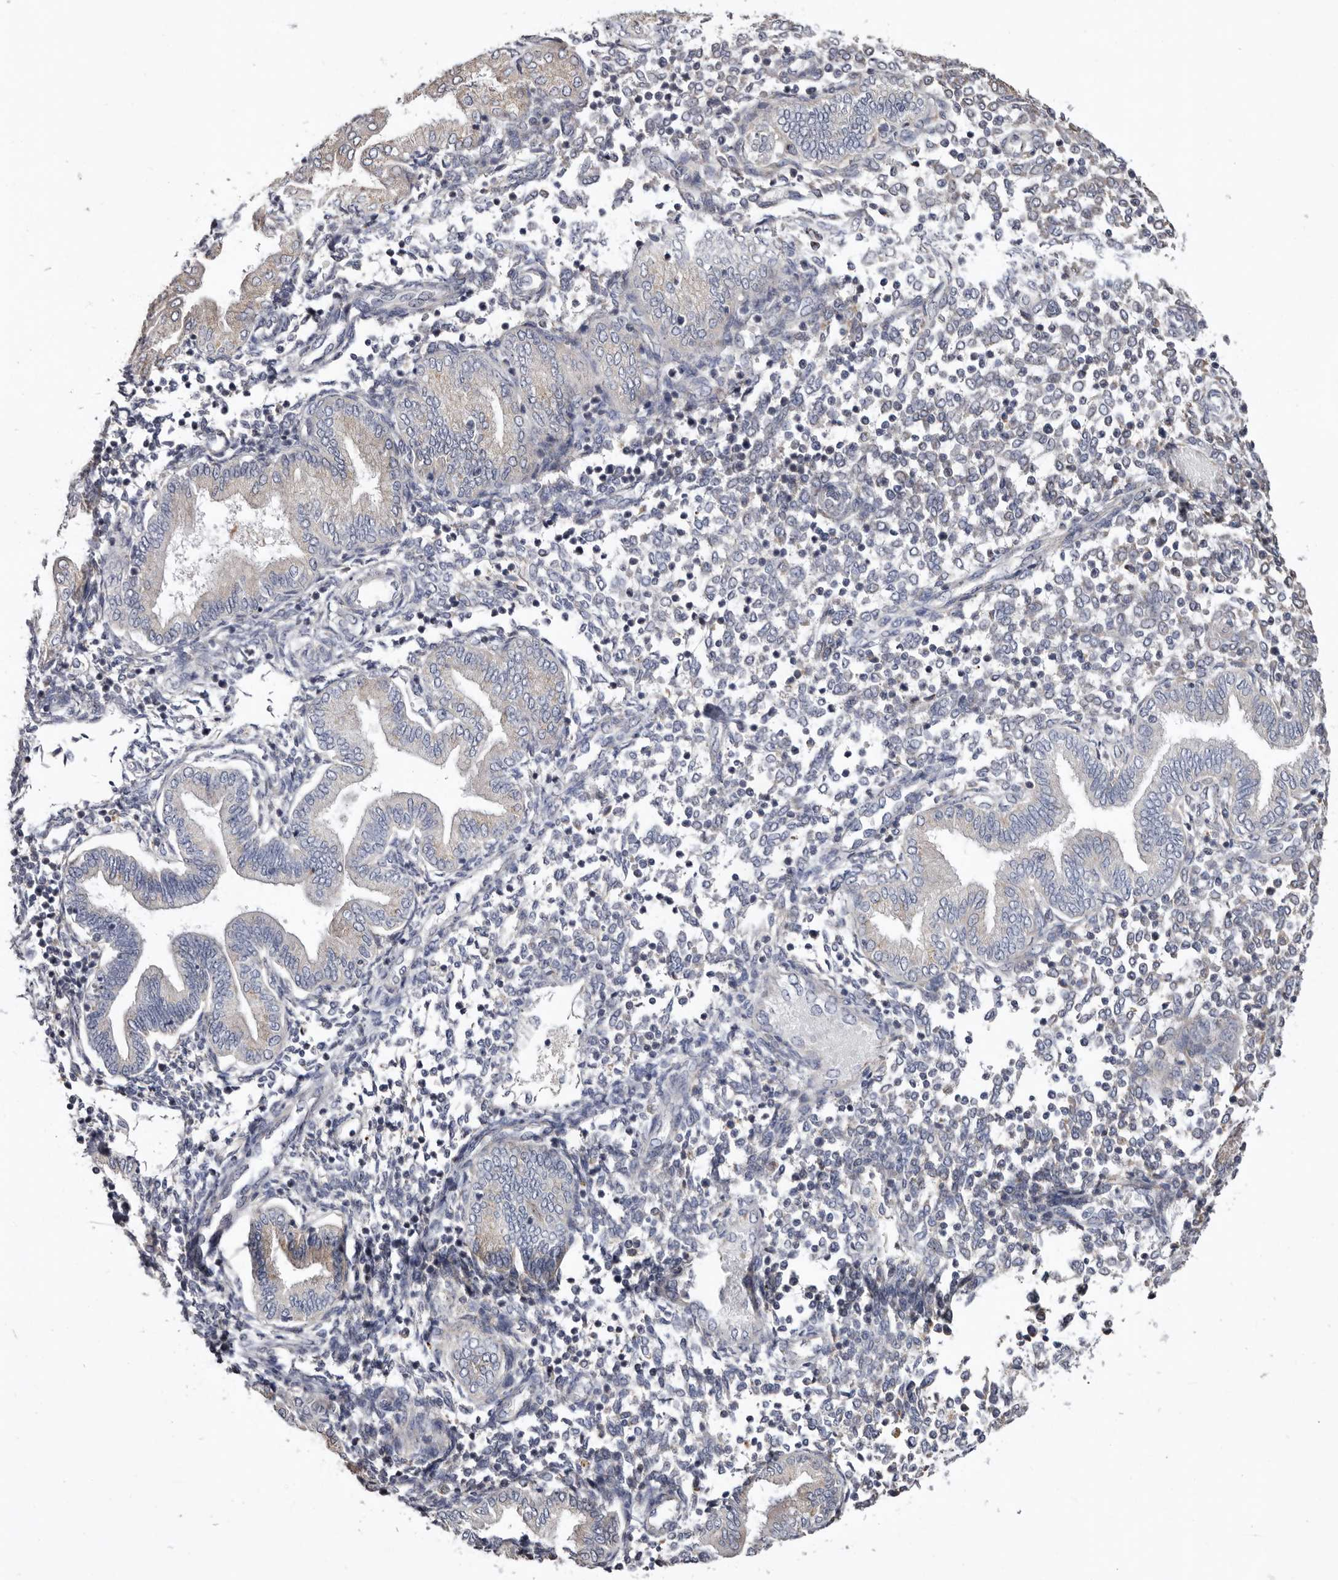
{"staining": {"intensity": "negative", "quantity": "none", "location": "none"}, "tissue": "endometrium", "cell_type": "Cells in endometrial stroma", "image_type": "normal", "snomed": [{"axis": "morphology", "description": "Normal tissue, NOS"}, {"axis": "topography", "description": "Endometrium"}], "caption": "IHC photomicrograph of normal endometrium: endometrium stained with DAB (3,3'-diaminobenzidine) exhibits no significant protein staining in cells in endometrial stroma.", "gene": "ASIC5", "patient": {"sex": "female", "age": 53}}